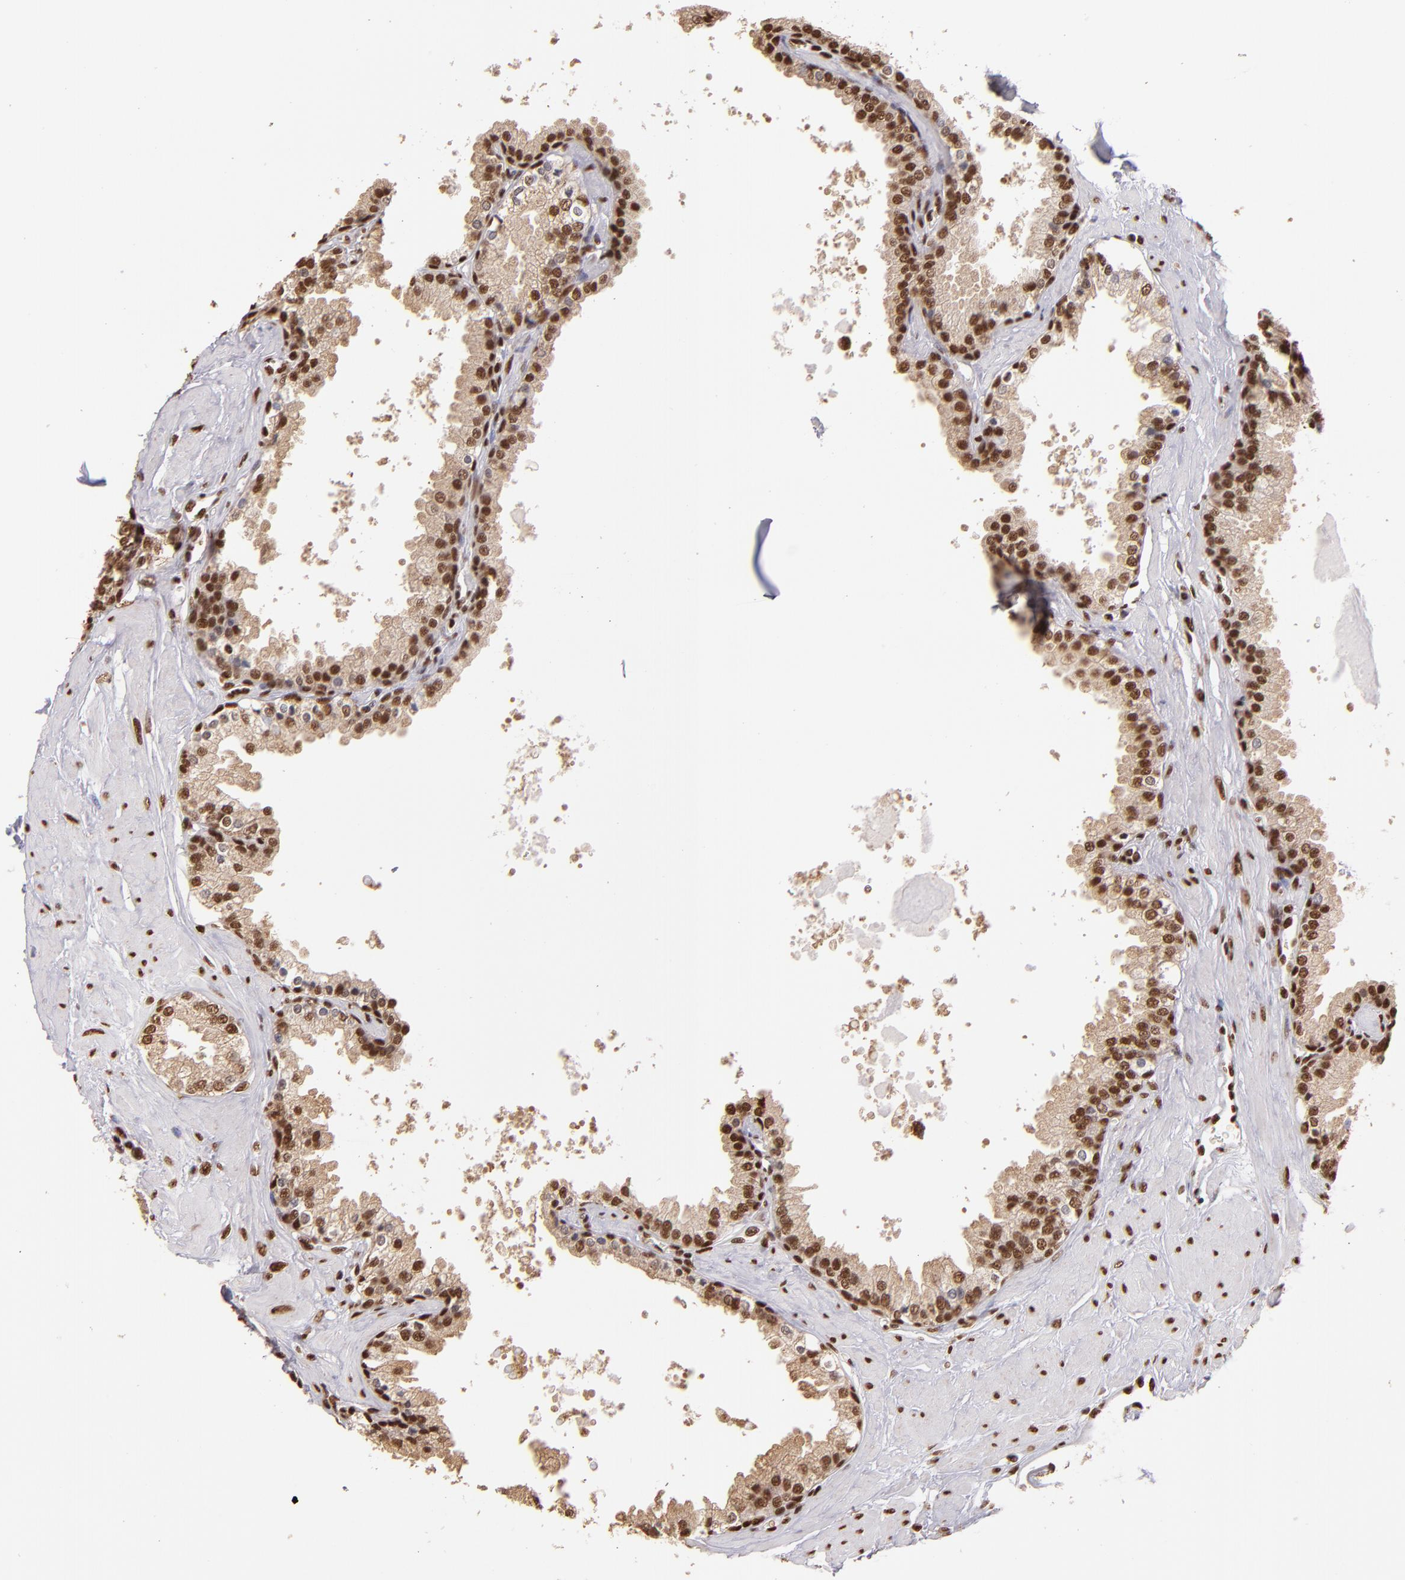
{"staining": {"intensity": "moderate", "quantity": ">75%", "location": "cytoplasmic/membranous,nuclear"}, "tissue": "prostate", "cell_type": "Glandular cells", "image_type": "normal", "snomed": [{"axis": "morphology", "description": "Normal tissue, NOS"}, {"axis": "topography", "description": "Prostate"}], "caption": "The immunohistochemical stain shows moderate cytoplasmic/membranous,nuclear positivity in glandular cells of unremarkable prostate. Using DAB (brown) and hematoxylin (blue) stains, captured at high magnification using brightfield microscopy.", "gene": "SP1", "patient": {"sex": "male", "age": 51}}